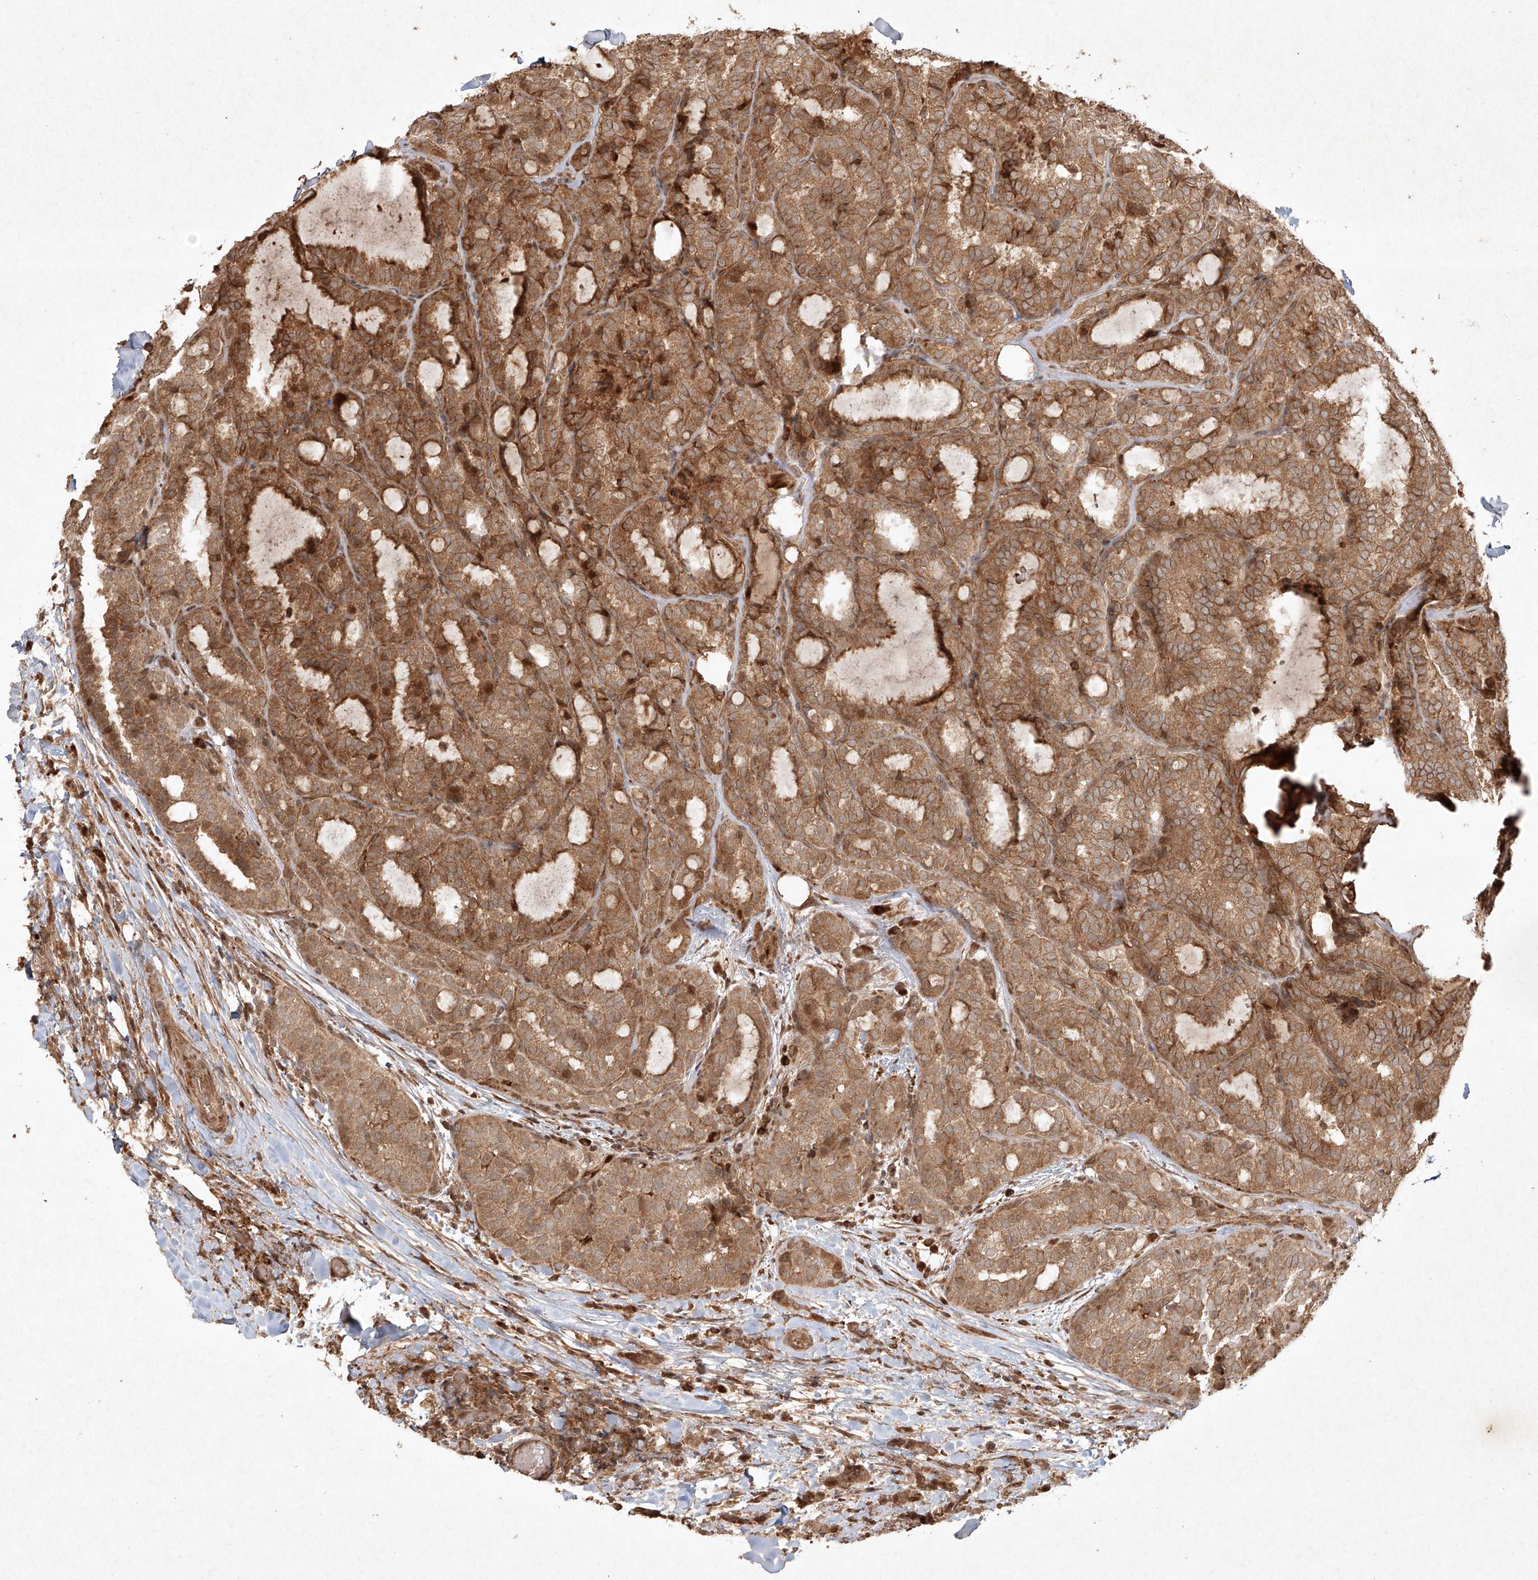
{"staining": {"intensity": "moderate", "quantity": ">75%", "location": "cytoplasmic/membranous"}, "tissue": "thyroid cancer", "cell_type": "Tumor cells", "image_type": "cancer", "snomed": [{"axis": "morphology", "description": "Normal tissue, NOS"}, {"axis": "morphology", "description": "Papillary adenocarcinoma, NOS"}, {"axis": "topography", "description": "Thyroid gland"}], "caption": "The photomicrograph displays a brown stain indicating the presence of a protein in the cytoplasmic/membranous of tumor cells in thyroid papillary adenocarcinoma. The staining was performed using DAB to visualize the protein expression in brown, while the nuclei were stained in blue with hematoxylin (Magnification: 20x).", "gene": "CYYR1", "patient": {"sex": "female", "age": 30}}